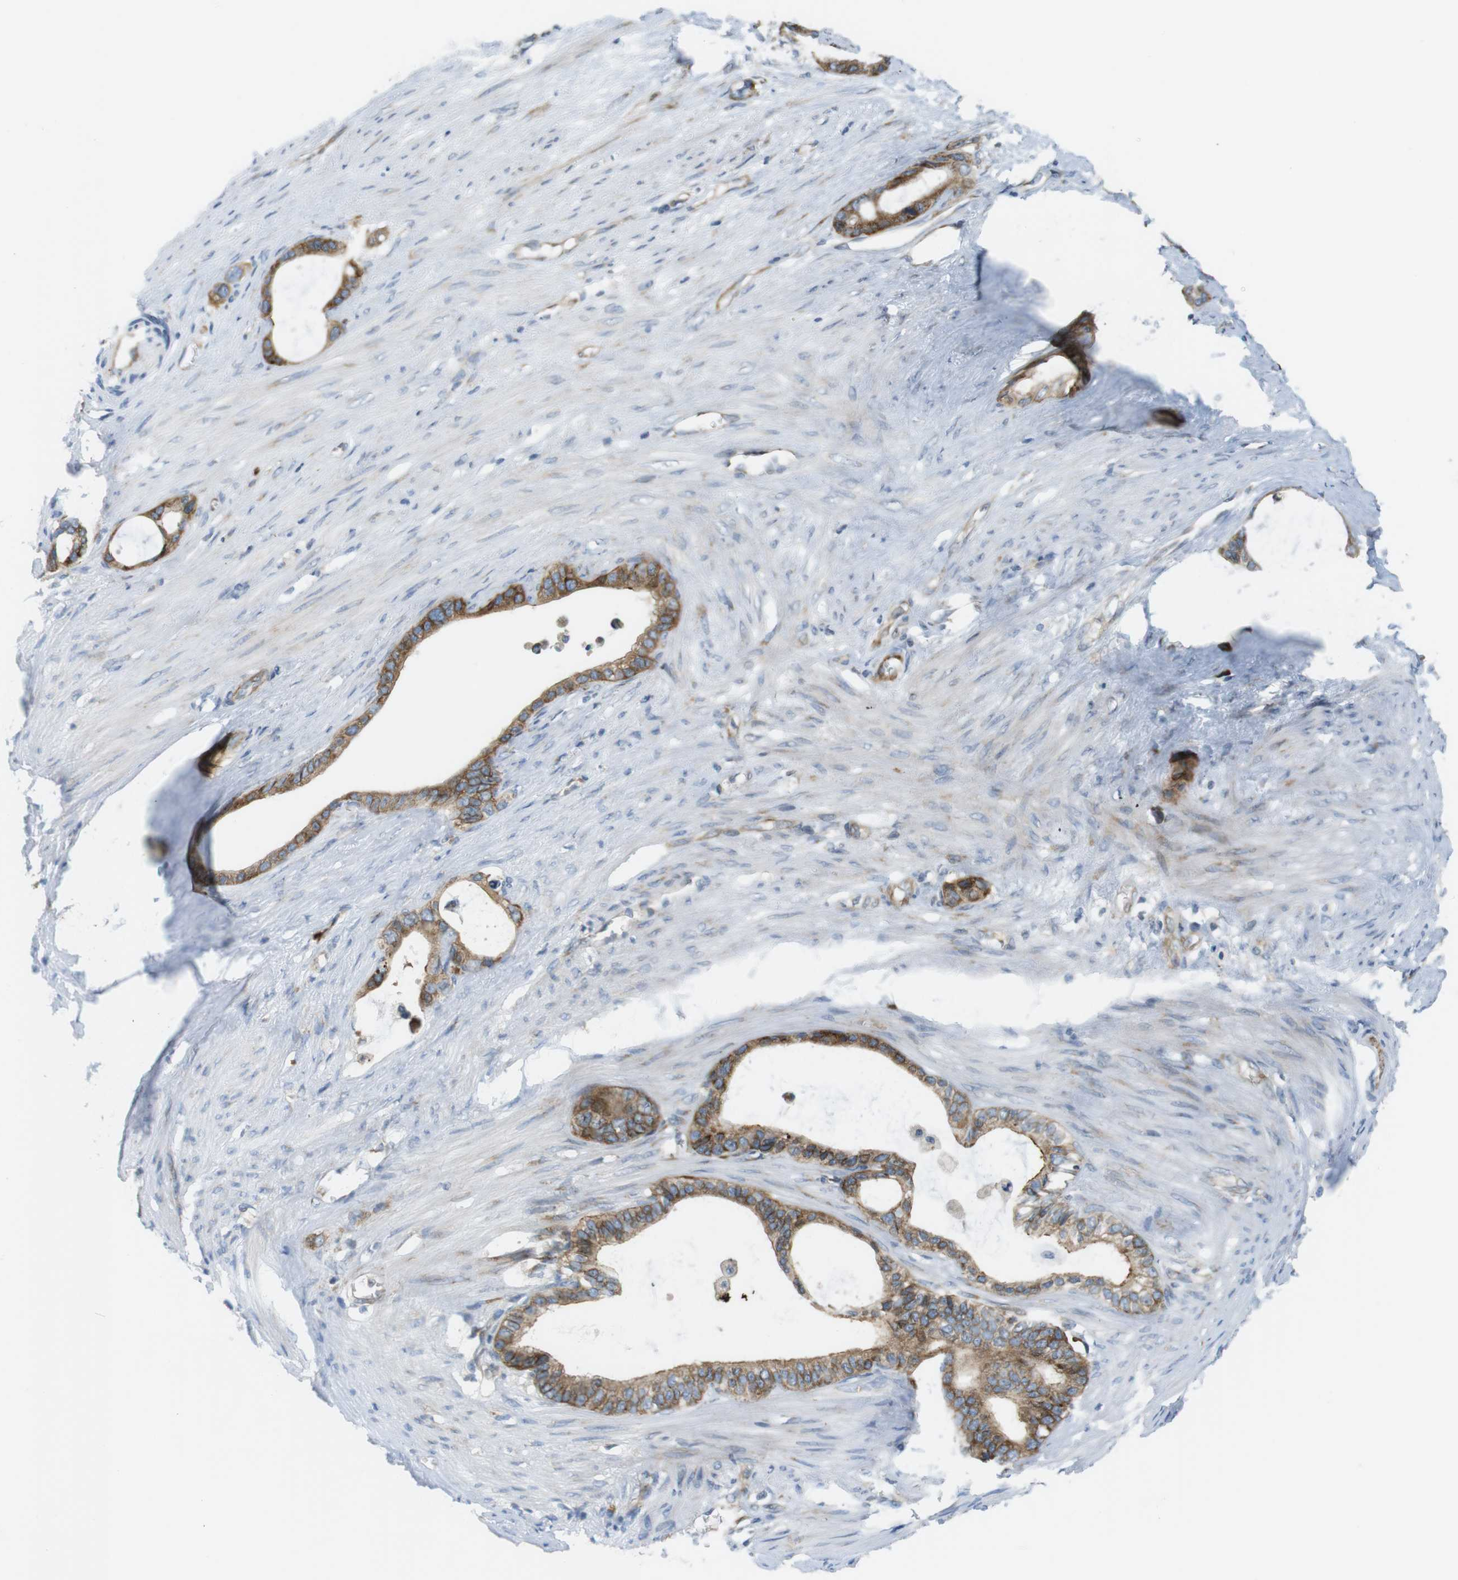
{"staining": {"intensity": "moderate", "quantity": ">75%", "location": "cytoplasmic/membranous"}, "tissue": "stomach cancer", "cell_type": "Tumor cells", "image_type": "cancer", "snomed": [{"axis": "morphology", "description": "Adenocarcinoma, NOS"}, {"axis": "topography", "description": "Stomach"}], "caption": "Stomach cancer (adenocarcinoma) was stained to show a protein in brown. There is medium levels of moderate cytoplasmic/membranous positivity in approximately >75% of tumor cells.", "gene": "GJC3", "patient": {"sex": "female", "age": 75}}